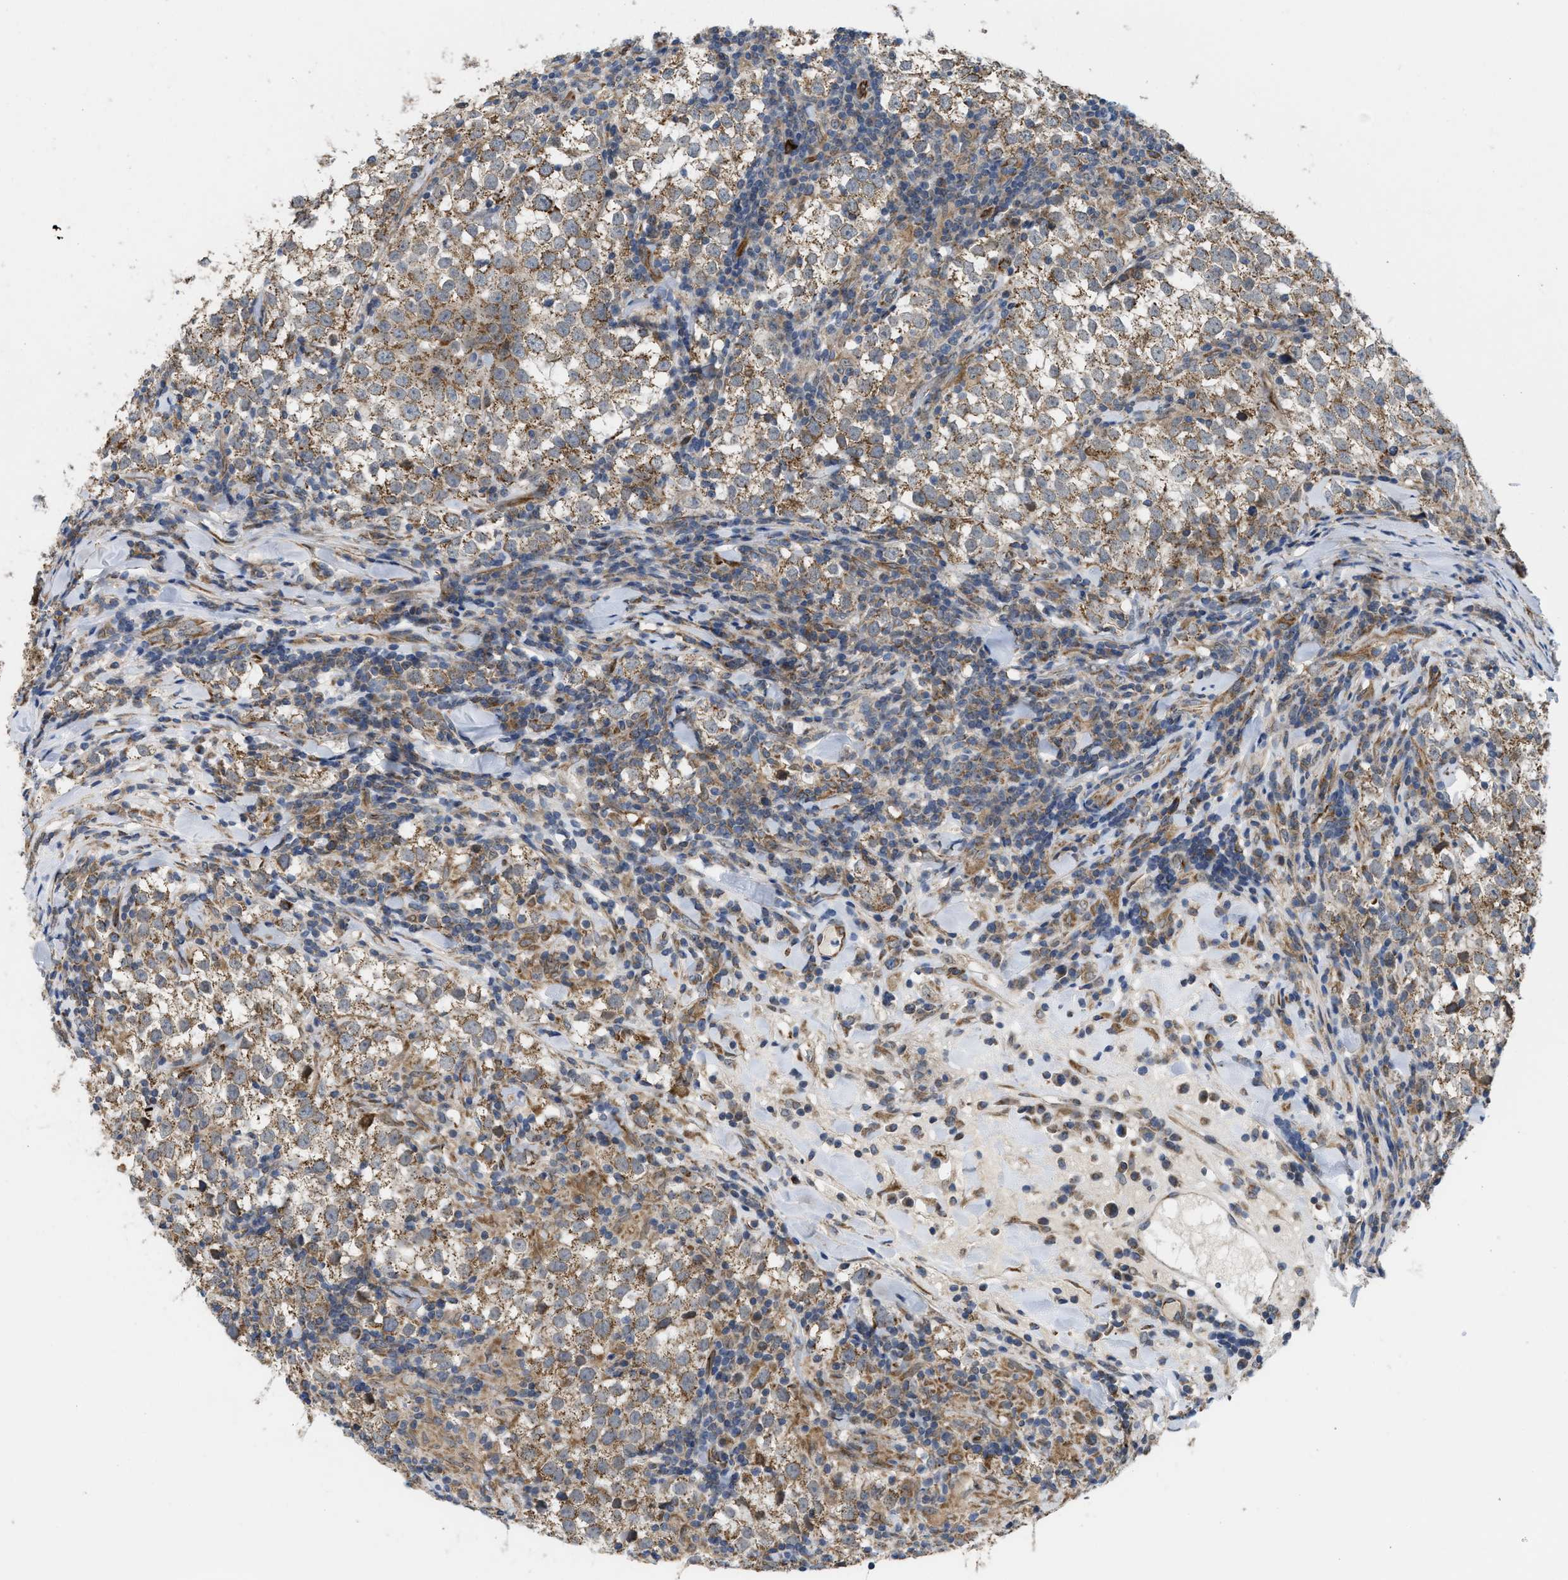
{"staining": {"intensity": "moderate", "quantity": ">75%", "location": "cytoplasmic/membranous"}, "tissue": "testis cancer", "cell_type": "Tumor cells", "image_type": "cancer", "snomed": [{"axis": "morphology", "description": "Seminoma, NOS"}, {"axis": "morphology", "description": "Carcinoma, Embryonal, NOS"}, {"axis": "topography", "description": "Testis"}], "caption": "Human testis embryonal carcinoma stained with a protein marker displays moderate staining in tumor cells.", "gene": "EOGT", "patient": {"sex": "male", "age": 36}}